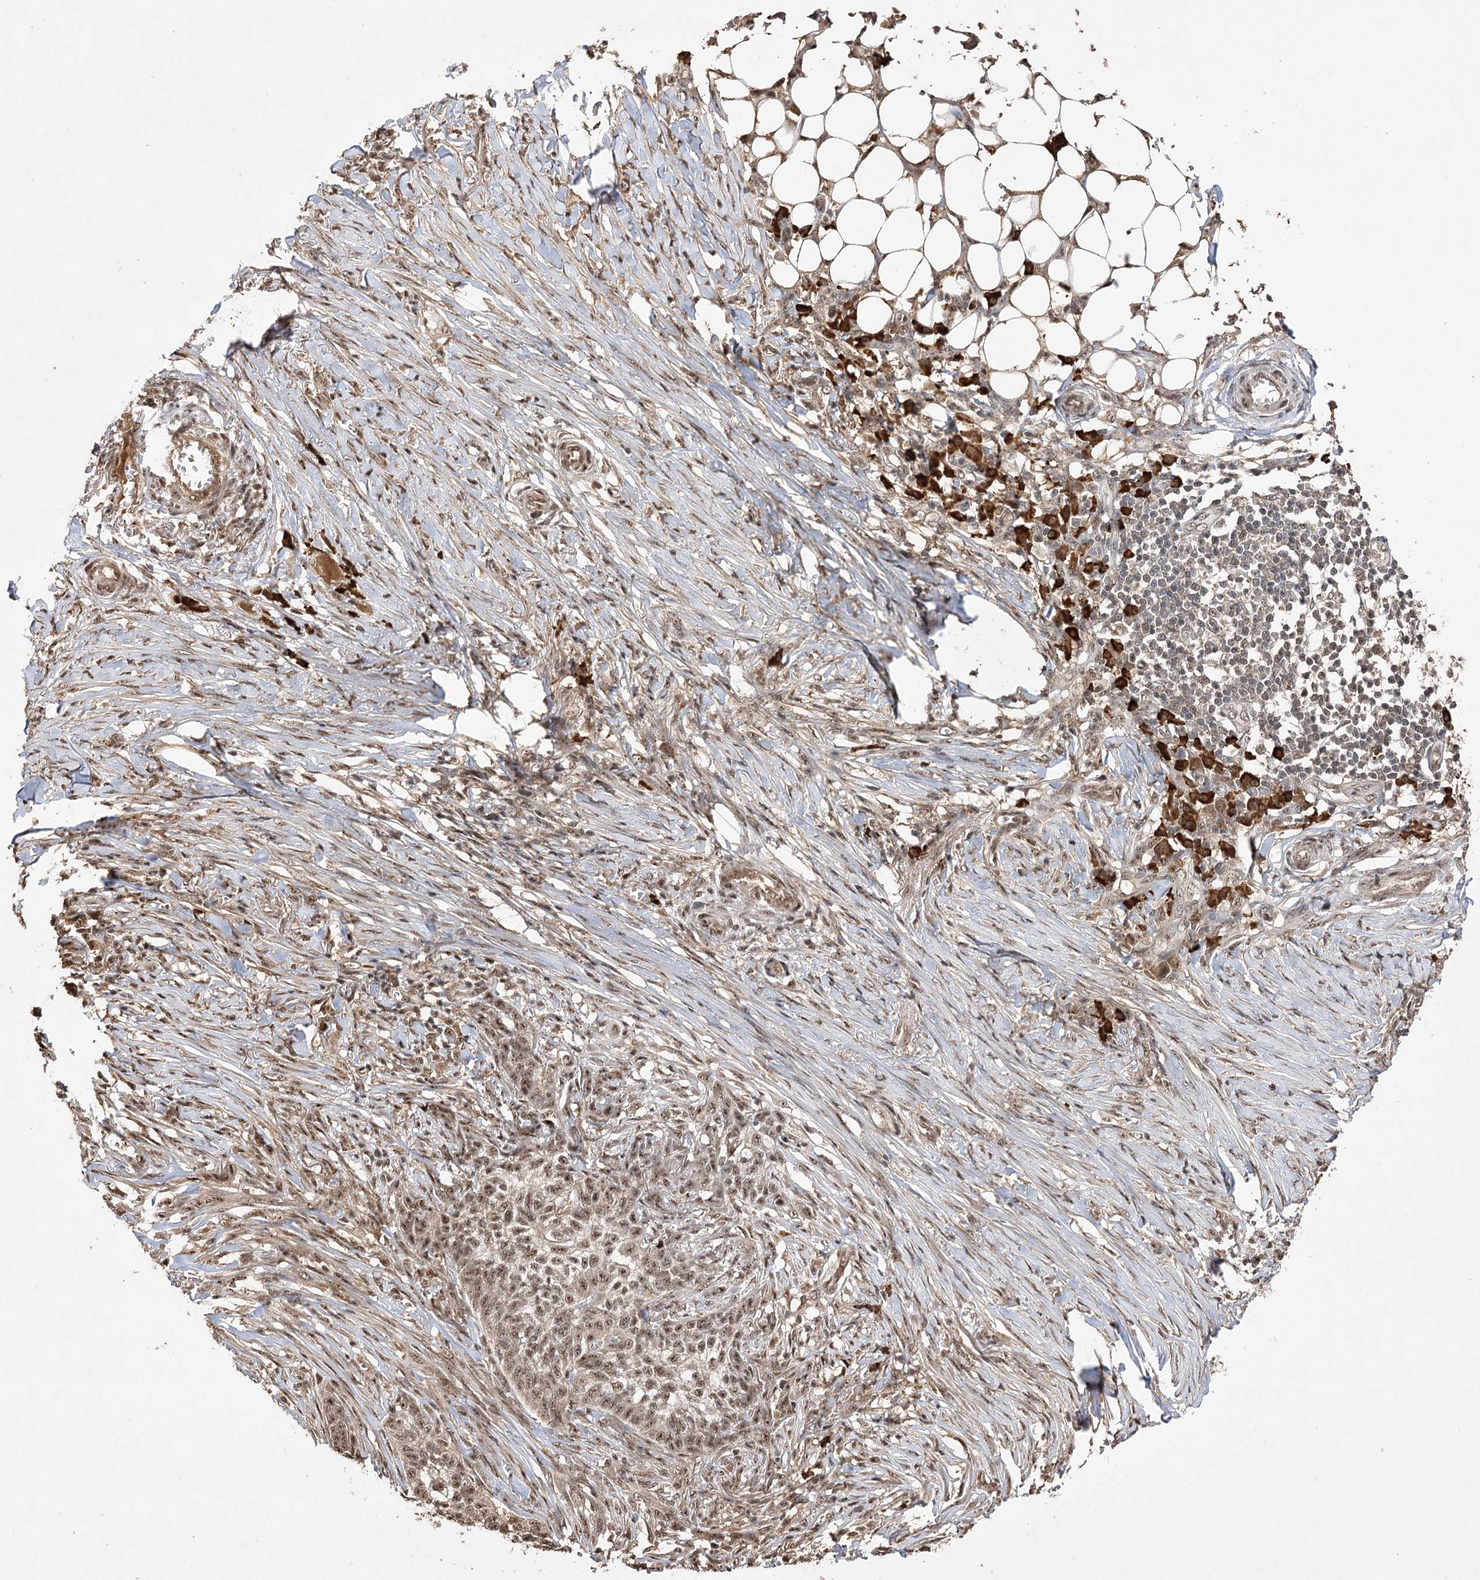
{"staining": {"intensity": "weak", "quantity": ">75%", "location": "nuclear"}, "tissue": "skin cancer", "cell_type": "Tumor cells", "image_type": "cancer", "snomed": [{"axis": "morphology", "description": "Basal cell carcinoma"}, {"axis": "topography", "description": "Skin"}], "caption": "Protein analysis of skin cancer tissue demonstrates weak nuclear positivity in about >75% of tumor cells. The protein of interest is shown in brown color, while the nuclei are stained blue.", "gene": "PYROXD1", "patient": {"sex": "male", "age": 85}}